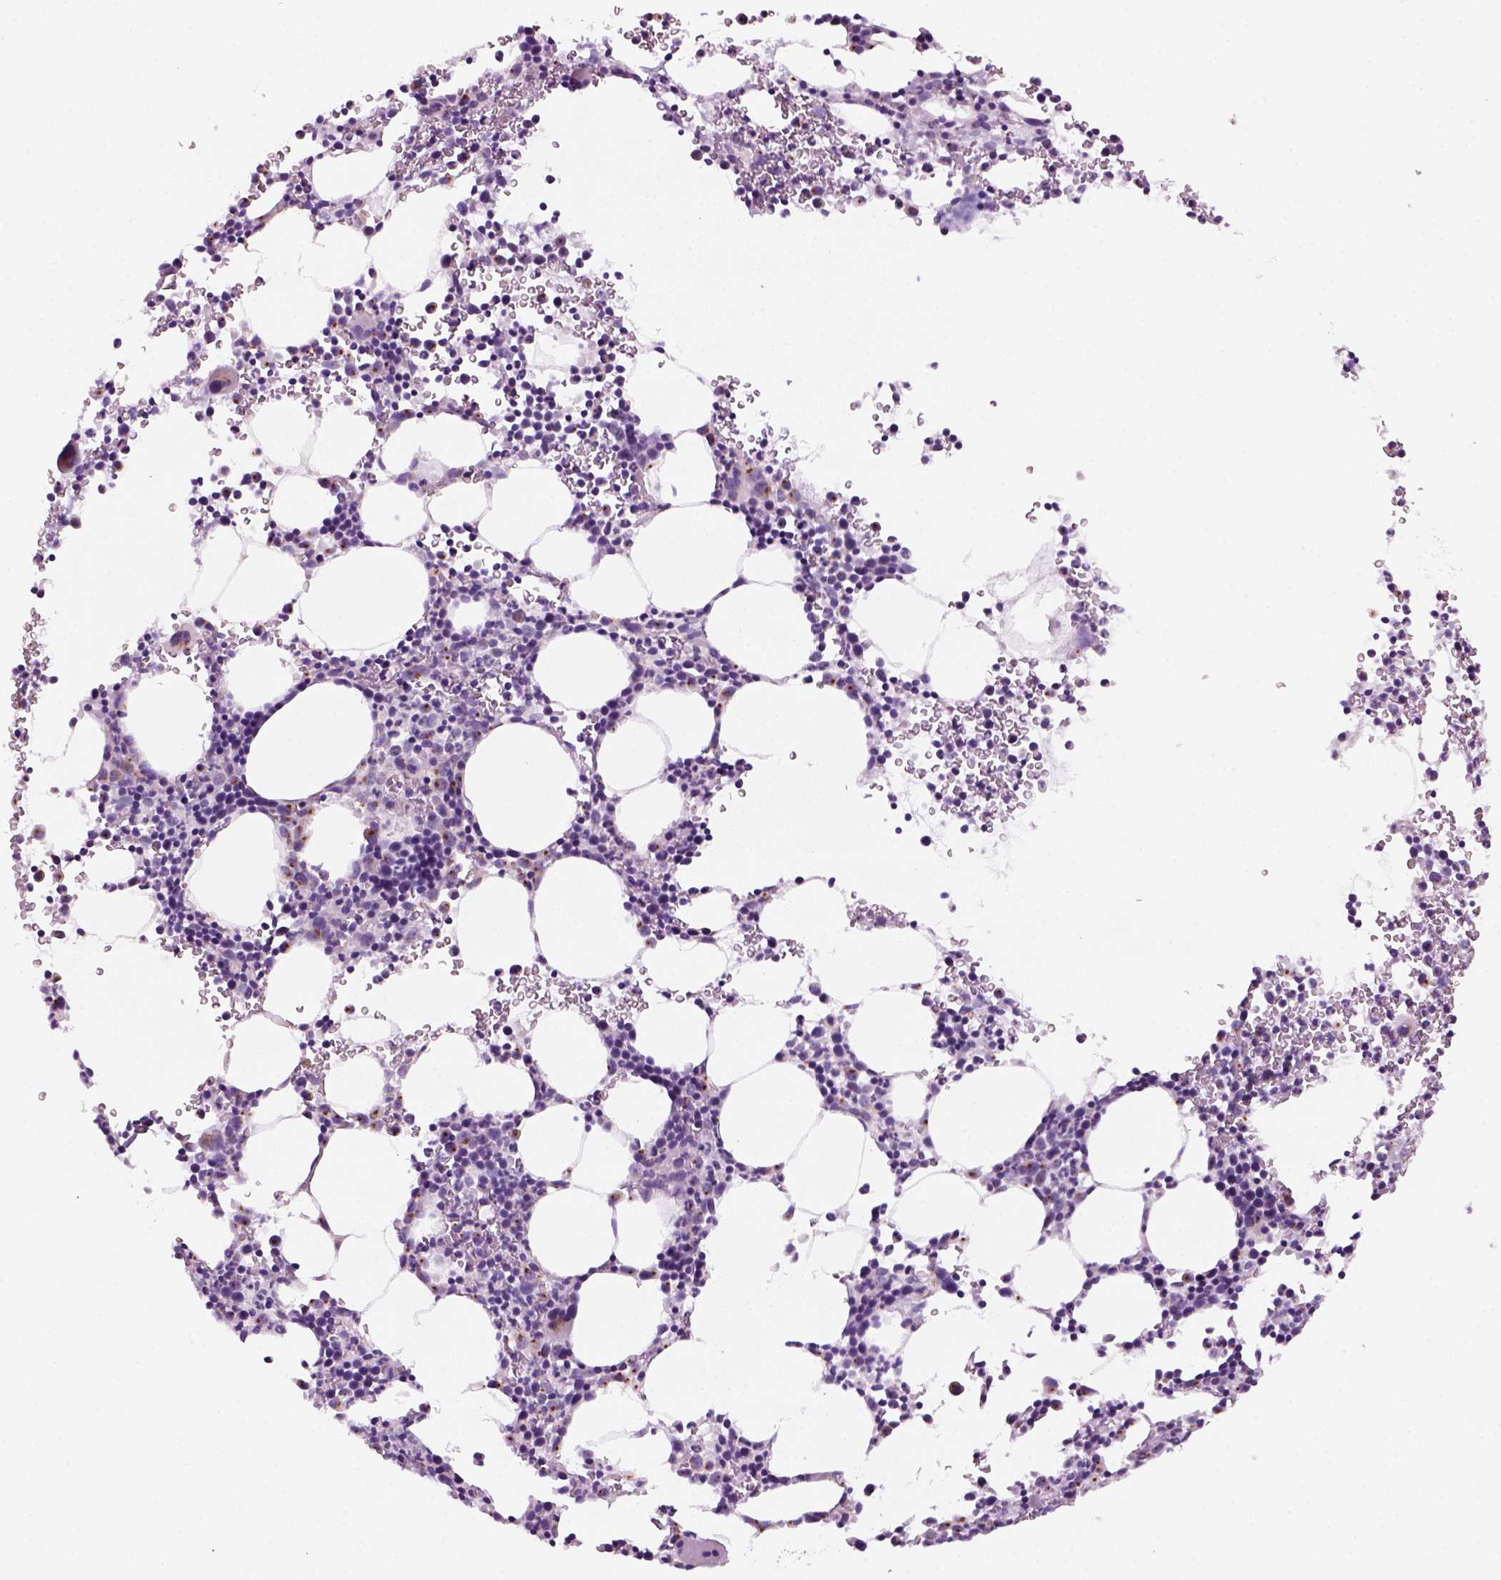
{"staining": {"intensity": "moderate", "quantity": "<25%", "location": "cytoplasmic/membranous"}, "tissue": "bone marrow", "cell_type": "Hematopoietic cells", "image_type": "normal", "snomed": [{"axis": "morphology", "description": "Normal tissue, NOS"}, {"axis": "topography", "description": "Bone marrow"}], "caption": "Immunohistochemistry (IHC) image of unremarkable bone marrow: bone marrow stained using immunohistochemistry (IHC) shows low levels of moderate protein expression localized specifically in the cytoplasmic/membranous of hematopoietic cells, appearing as a cytoplasmic/membranous brown color.", "gene": "DNAH11", "patient": {"sex": "male", "age": 58}}